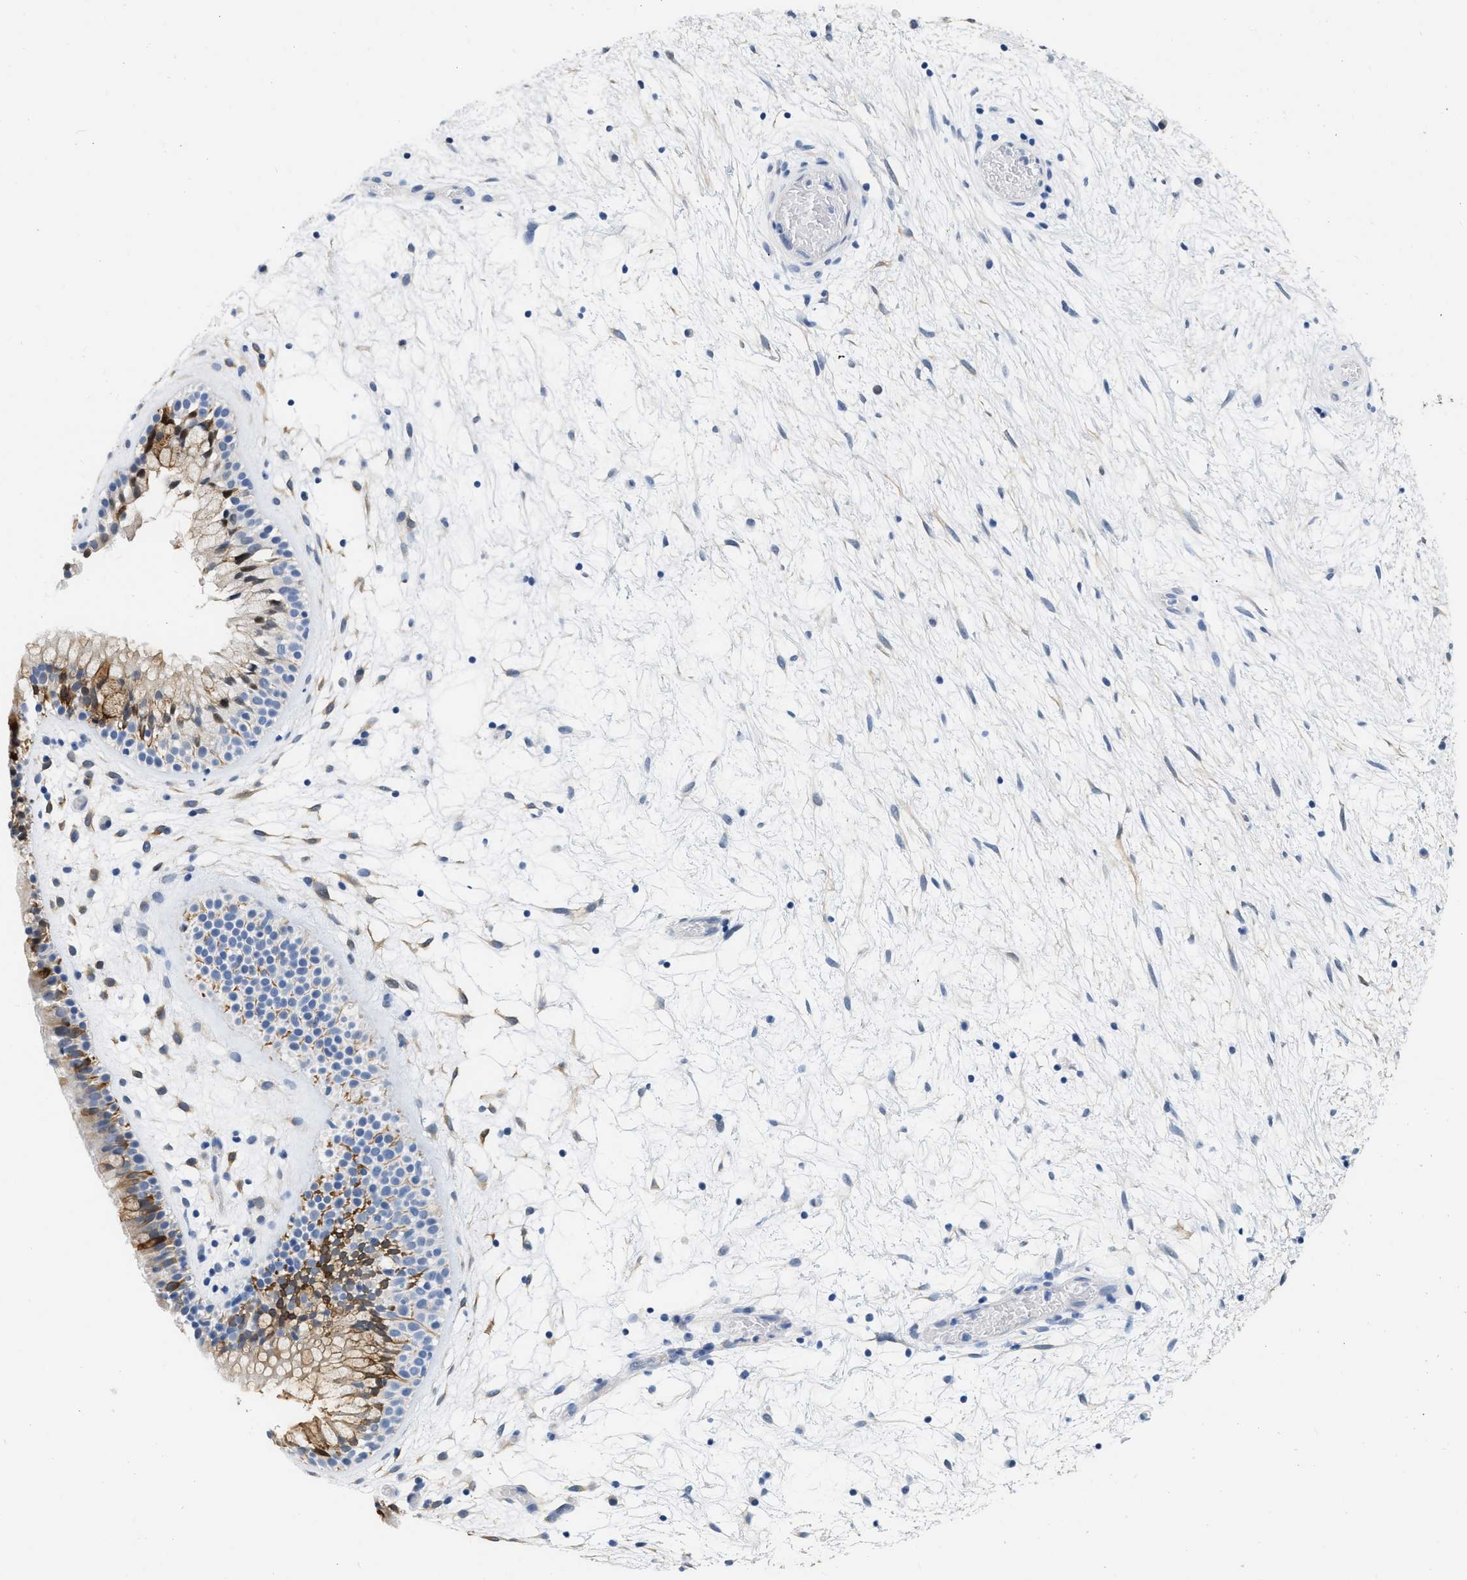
{"staining": {"intensity": "moderate", "quantity": "25%-75%", "location": "cytoplasmic/membranous"}, "tissue": "nasopharynx", "cell_type": "Respiratory epithelial cells", "image_type": "normal", "snomed": [{"axis": "morphology", "description": "Normal tissue, NOS"}, {"axis": "morphology", "description": "Inflammation, NOS"}, {"axis": "topography", "description": "Nasopharynx"}], "caption": "IHC (DAB) staining of unremarkable nasopharynx demonstrates moderate cytoplasmic/membranous protein expression in approximately 25%-75% of respiratory epithelial cells.", "gene": "CRYM", "patient": {"sex": "male", "age": 48}}